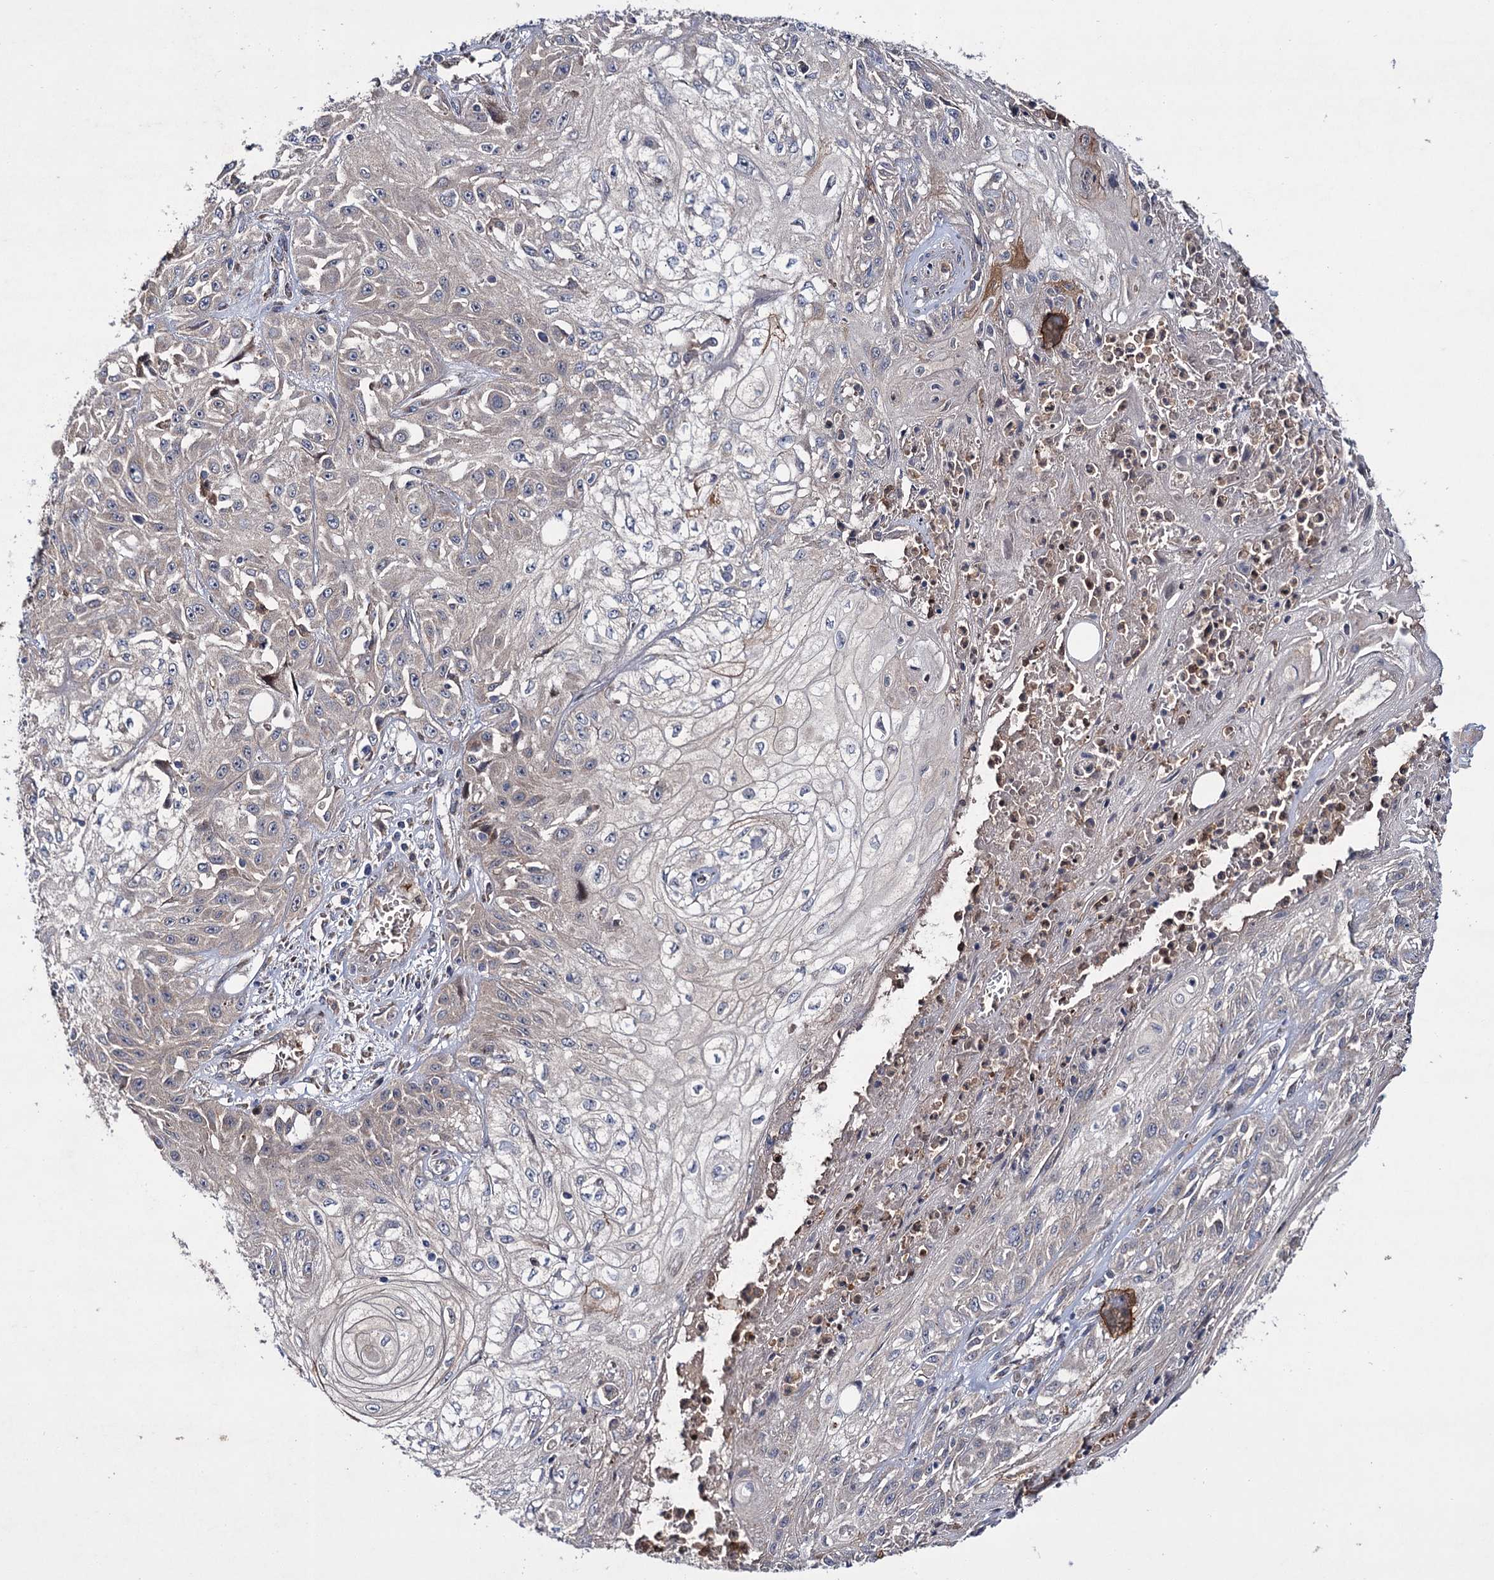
{"staining": {"intensity": "negative", "quantity": "none", "location": "none"}, "tissue": "skin cancer", "cell_type": "Tumor cells", "image_type": "cancer", "snomed": [{"axis": "morphology", "description": "Squamous cell carcinoma, NOS"}, {"axis": "morphology", "description": "Squamous cell carcinoma, metastatic, NOS"}, {"axis": "topography", "description": "Skin"}, {"axis": "topography", "description": "Lymph node"}], "caption": "The IHC image has no significant expression in tumor cells of skin cancer (squamous cell carcinoma) tissue.", "gene": "PTPN3", "patient": {"sex": "male", "age": 75}}